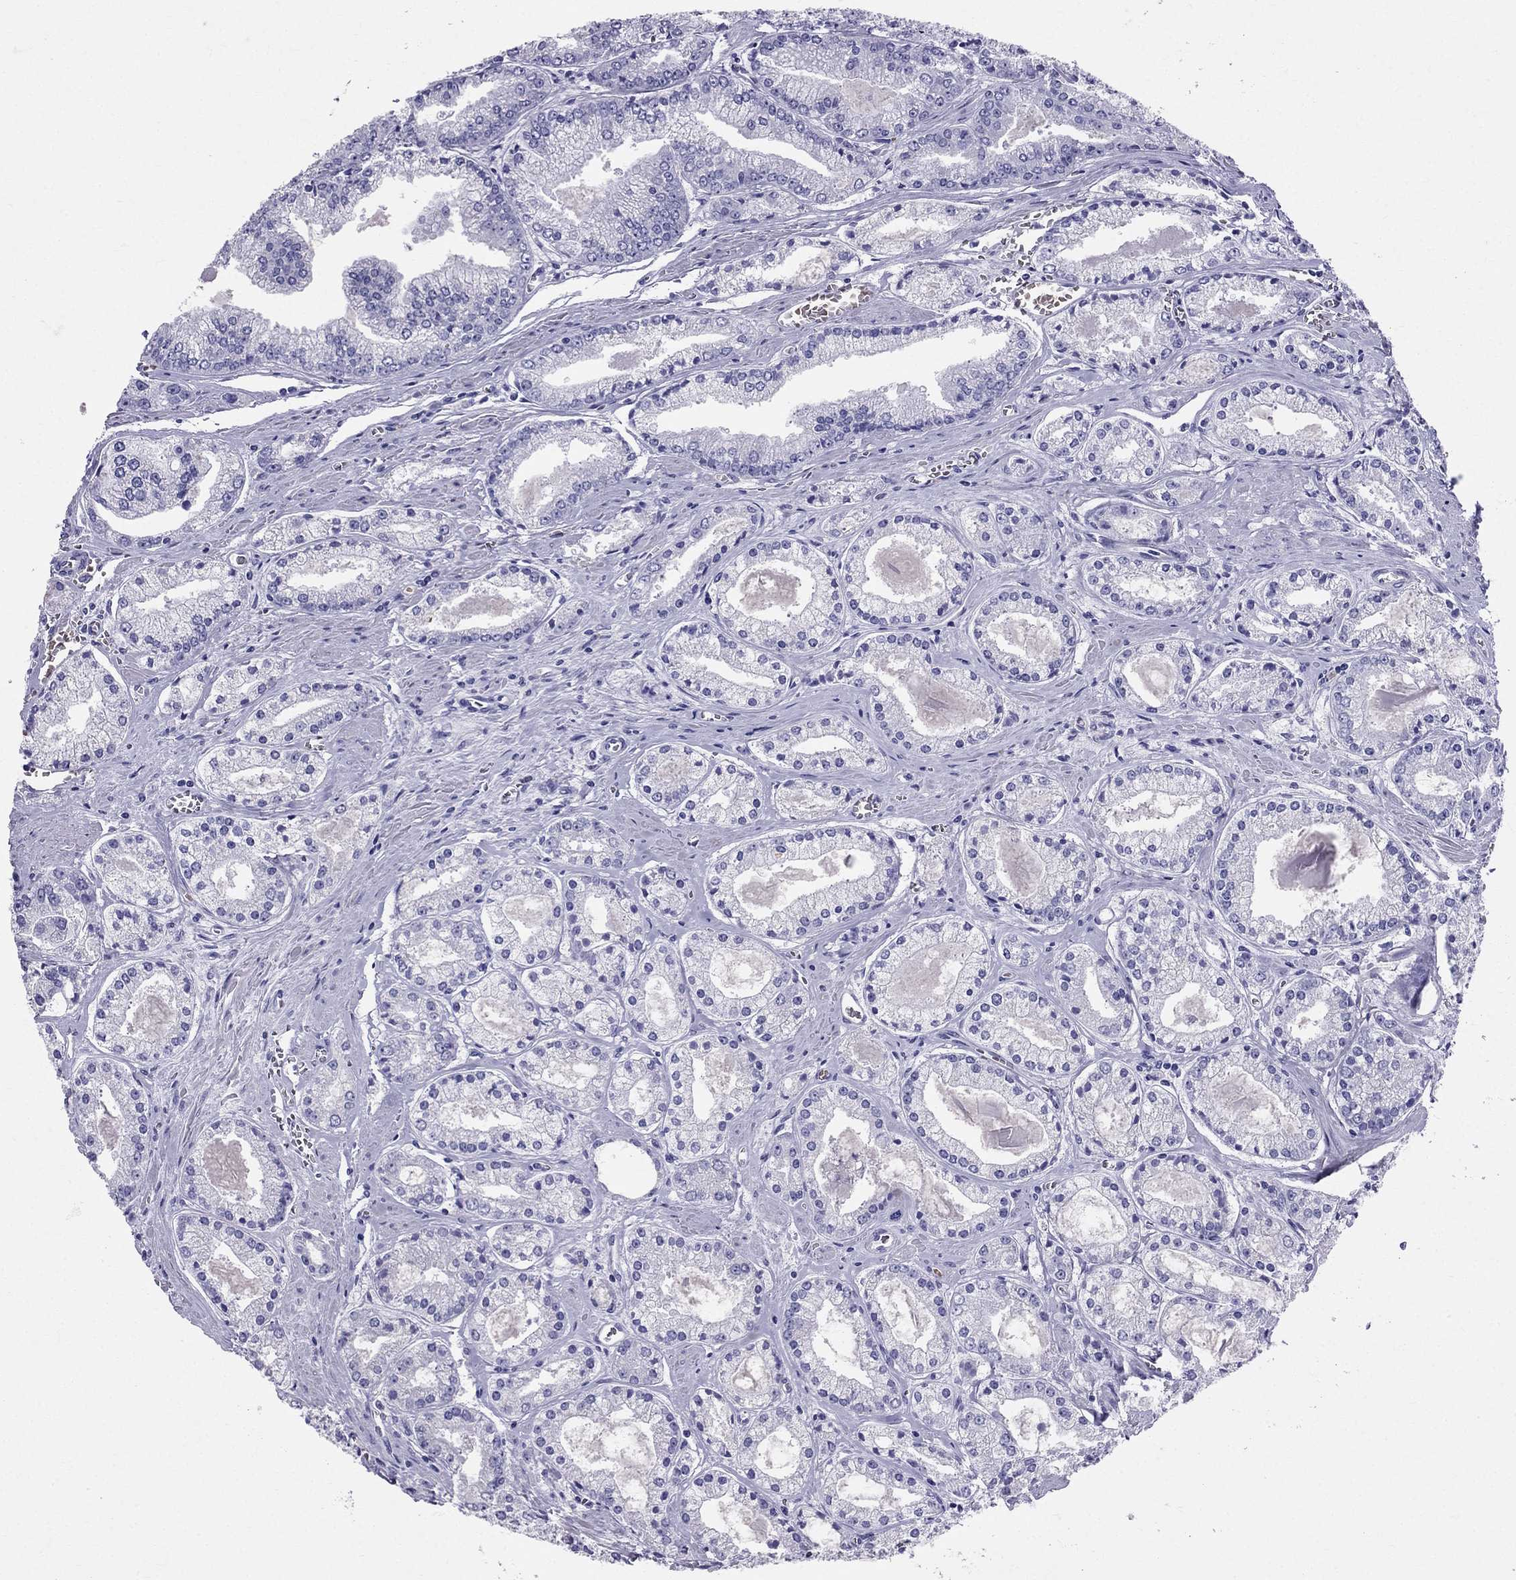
{"staining": {"intensity": "negative", "quantity": "none", "location": "none"}, "tissue": "prostate cancer", "cell_type": "Tumor cells", "image_type": "cancer", "snomed": [{"axis": "morphology", "description": "Adenocarcinoma, NOS"}, {"axis": "topography", "description": "Prostate"}], "caption": "DAB (3,3'-diaminobenzidine) immunohistochemical staining of human prostate adenocarcinoma reveals no significant staining in tumor cells.", "gene": "DNAAF6", "patient": {"sex": "male", "age": 72}}